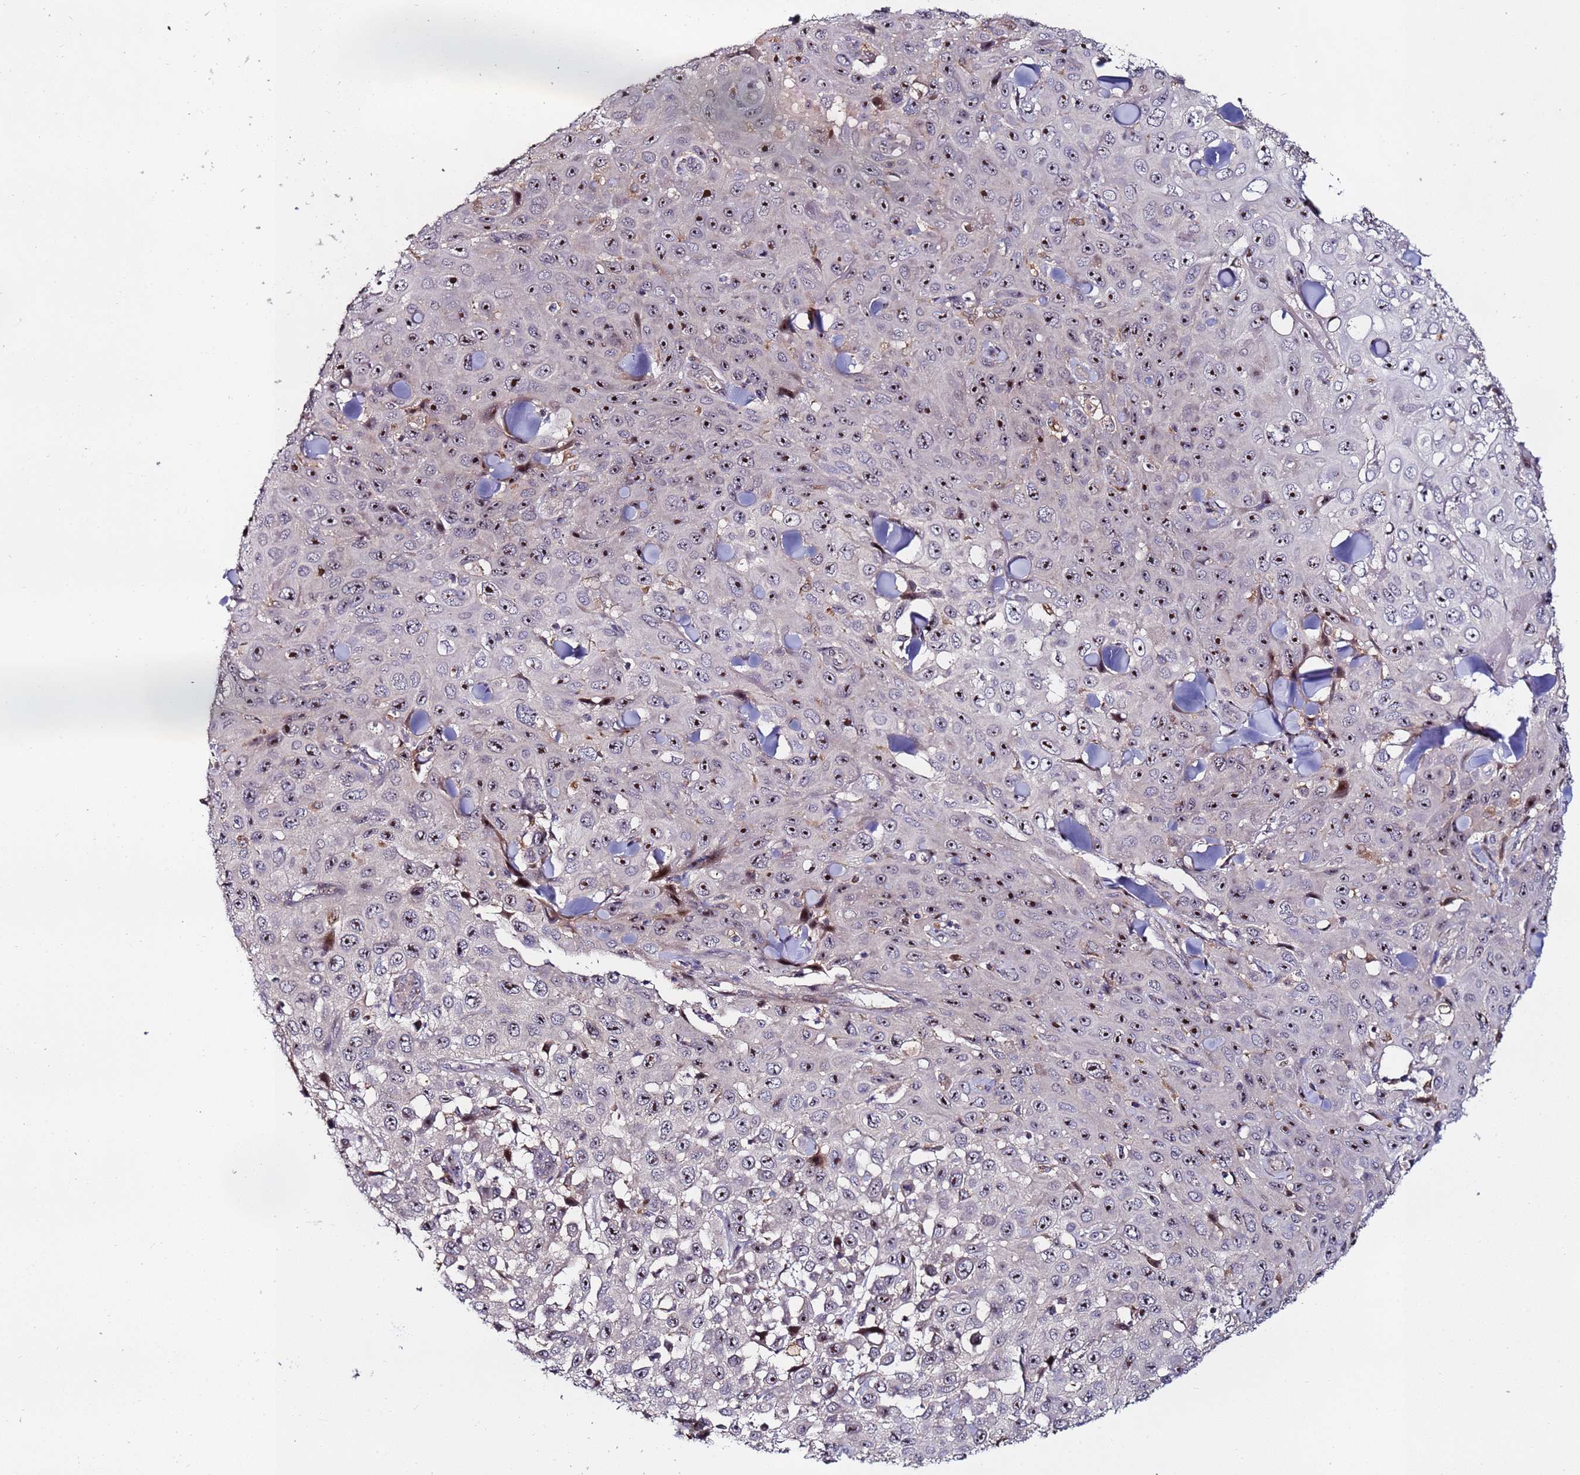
{"staining": {"intensity": "strong", "quantity": ">75%", "location": "nuclear"}, "tissue": "skin cancer", "cell_type": "Tumor cells", "image_type": "cancer", "snomed": [{"axis": "morphology", "description": "Basal cell carcinoma"}, {"axis": "topography", "description": "Skin"}], "caption": "Immunohistochemical staining of skin basal cell carcinoma displays high levels of strong nuclear expression in about >75% of tumor cells. The protein is stained brown, and the nuclei are stained in blue (DAB IHC with brightfield microscopy, high magnification).", "gene": "KRI1", "patient": {"sex": "male", "age": 73}}